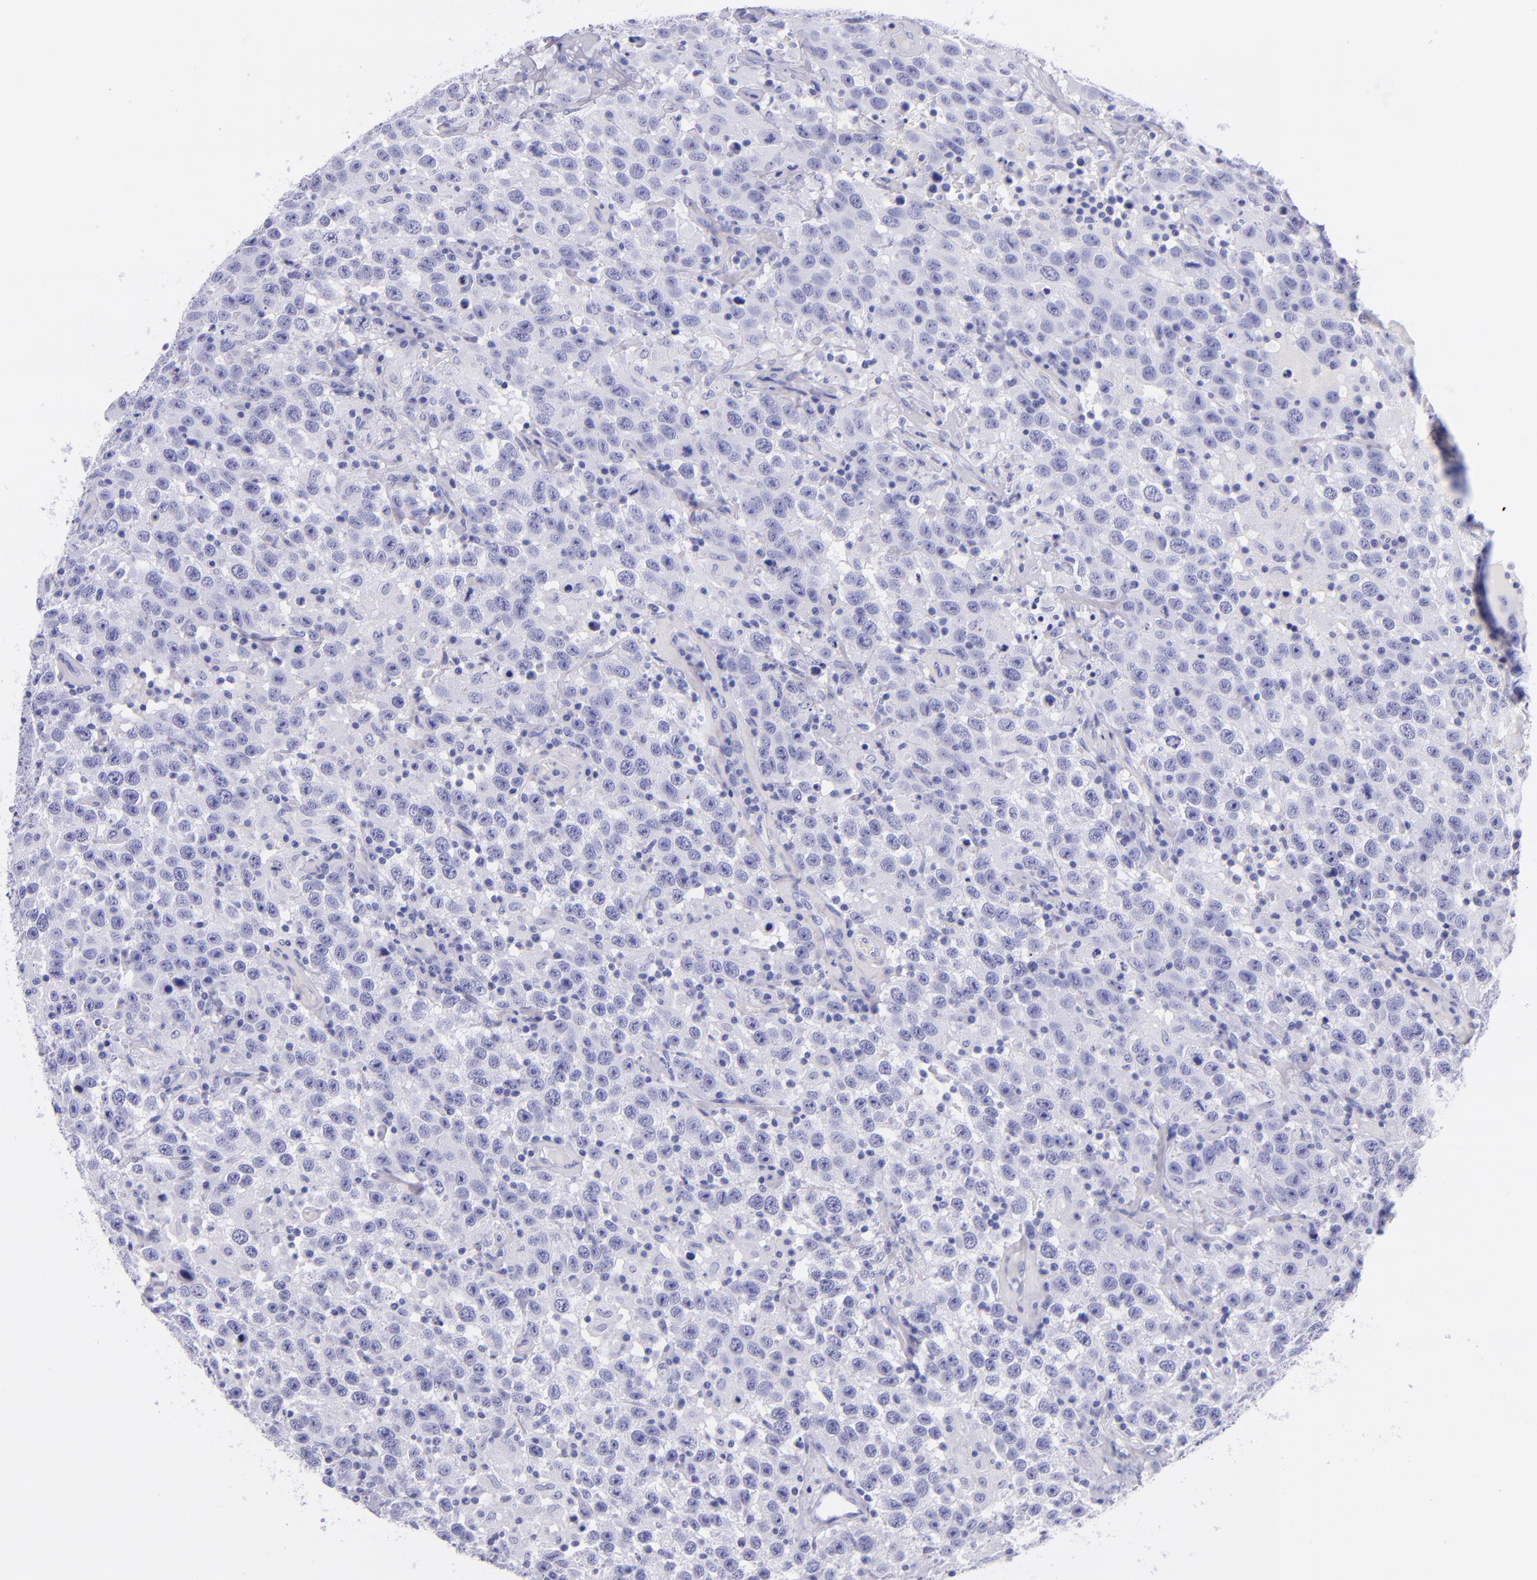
{"staining": {"intensity": "negative", "quantity": "none", "location": "none"}, "tissue": "testis cancer", "cell_type": "Tumor cells", "image_type": "cancer", "snomed": [{"axis": "morphology", "description": "Seminoma, NOS"}, {"axis": "topography", "description": "Testis"}], "caption": "Tumor cells show no significant protein expression in testis cancer (seminoma).", "gene": "SLPI", "patient": {"sex": "male", "age": 41}}